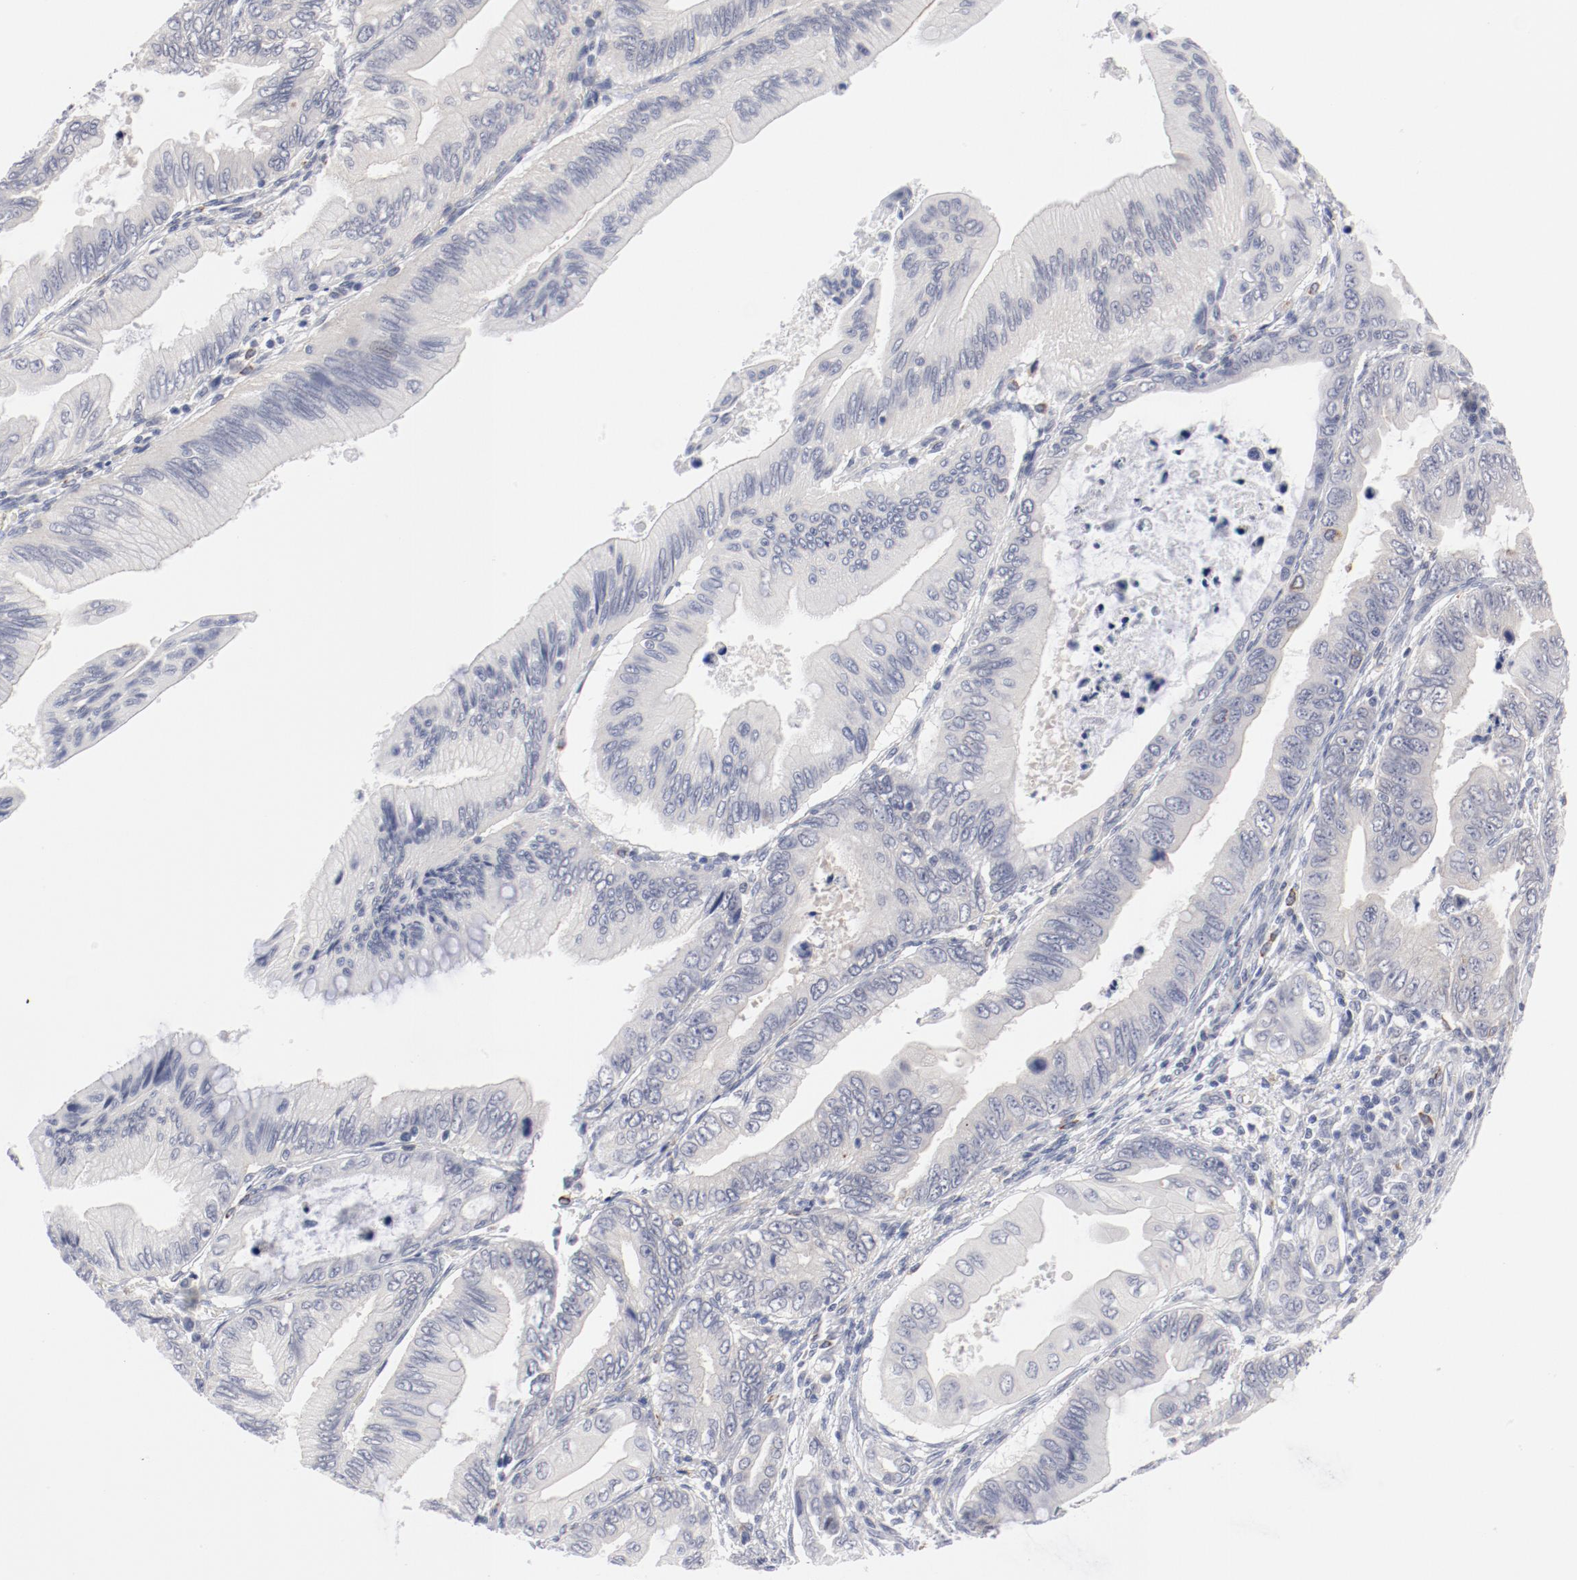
{"staining": {"intensity": "negative", "quantity": "none", "location": "none"}, "tissue": "pancreatic cancer", "cell_type": "Tumor cells", "image_type": "cancer", "snomed": [{"axis": "morphology", "description": "Adenocarcinoma, NOS"}, {"axis": "topography", "description": "Pancreas"}], "caption": "High power microscopy photomicrograph of an immunohistochemistry (IHC) image of pancreatic cancer, revealing no significant positivity in tumor cells.", "gene": "SH3BGR", "patient": {"sex": "female", "age": 66}}